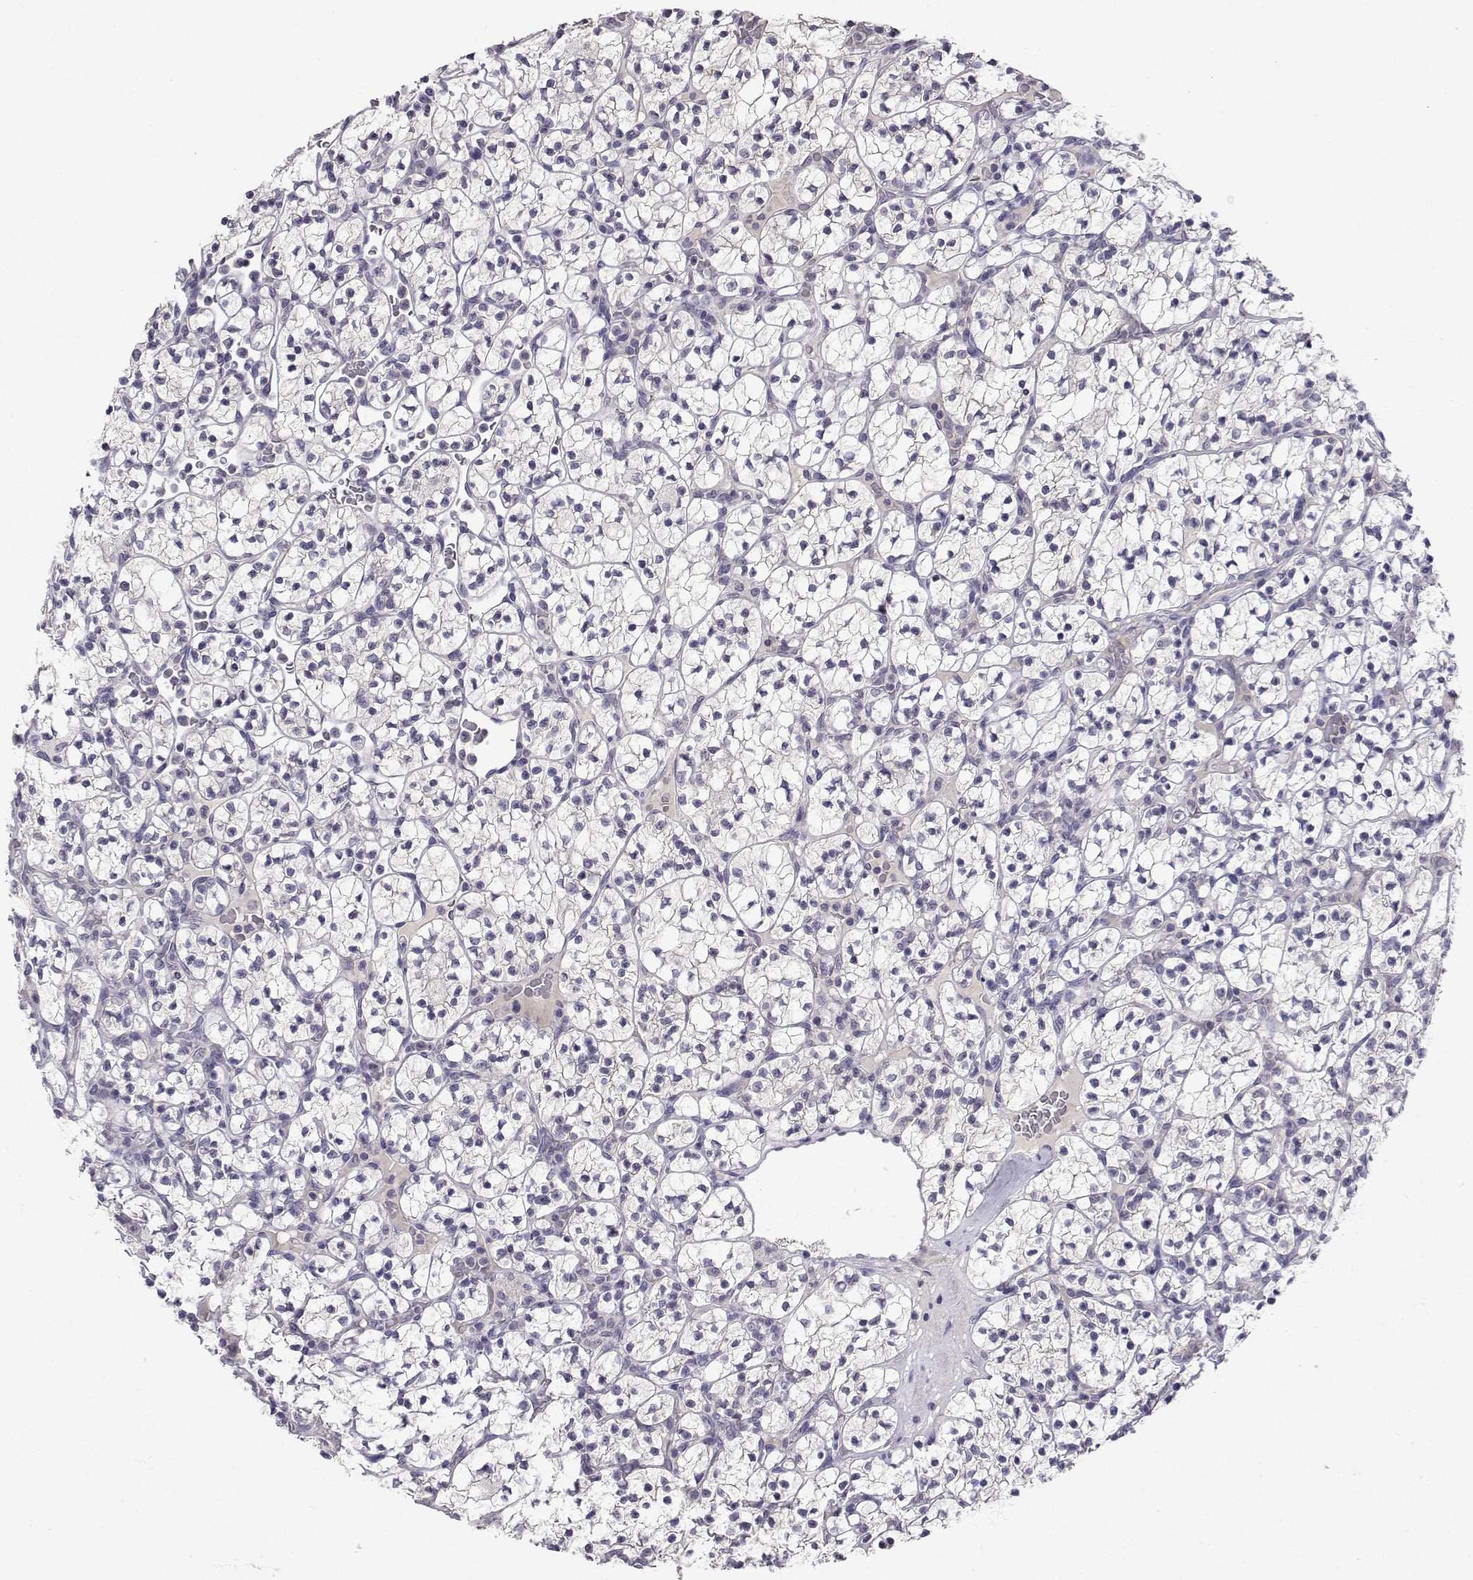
{"staining": {"intensity": "negative", "quantity": "none", "location": "none"}, "tissue": "renal cancer", "cell_type": "Tumor cells", "image_type": "cancer", "snomed": [{"axis": "morphology", "description": "Adenocarcinoma, NOS"}, {"axis": "topography", "description": "Kidney"}], "caption": "A high-resolution image shows immunohistochemistry (IHC) staining of renal adenocarcinoma, which displays no significant positivity in tumor cells.", "gene": "SLC6A3", "patient": {"sex": "female", "age": 89}}